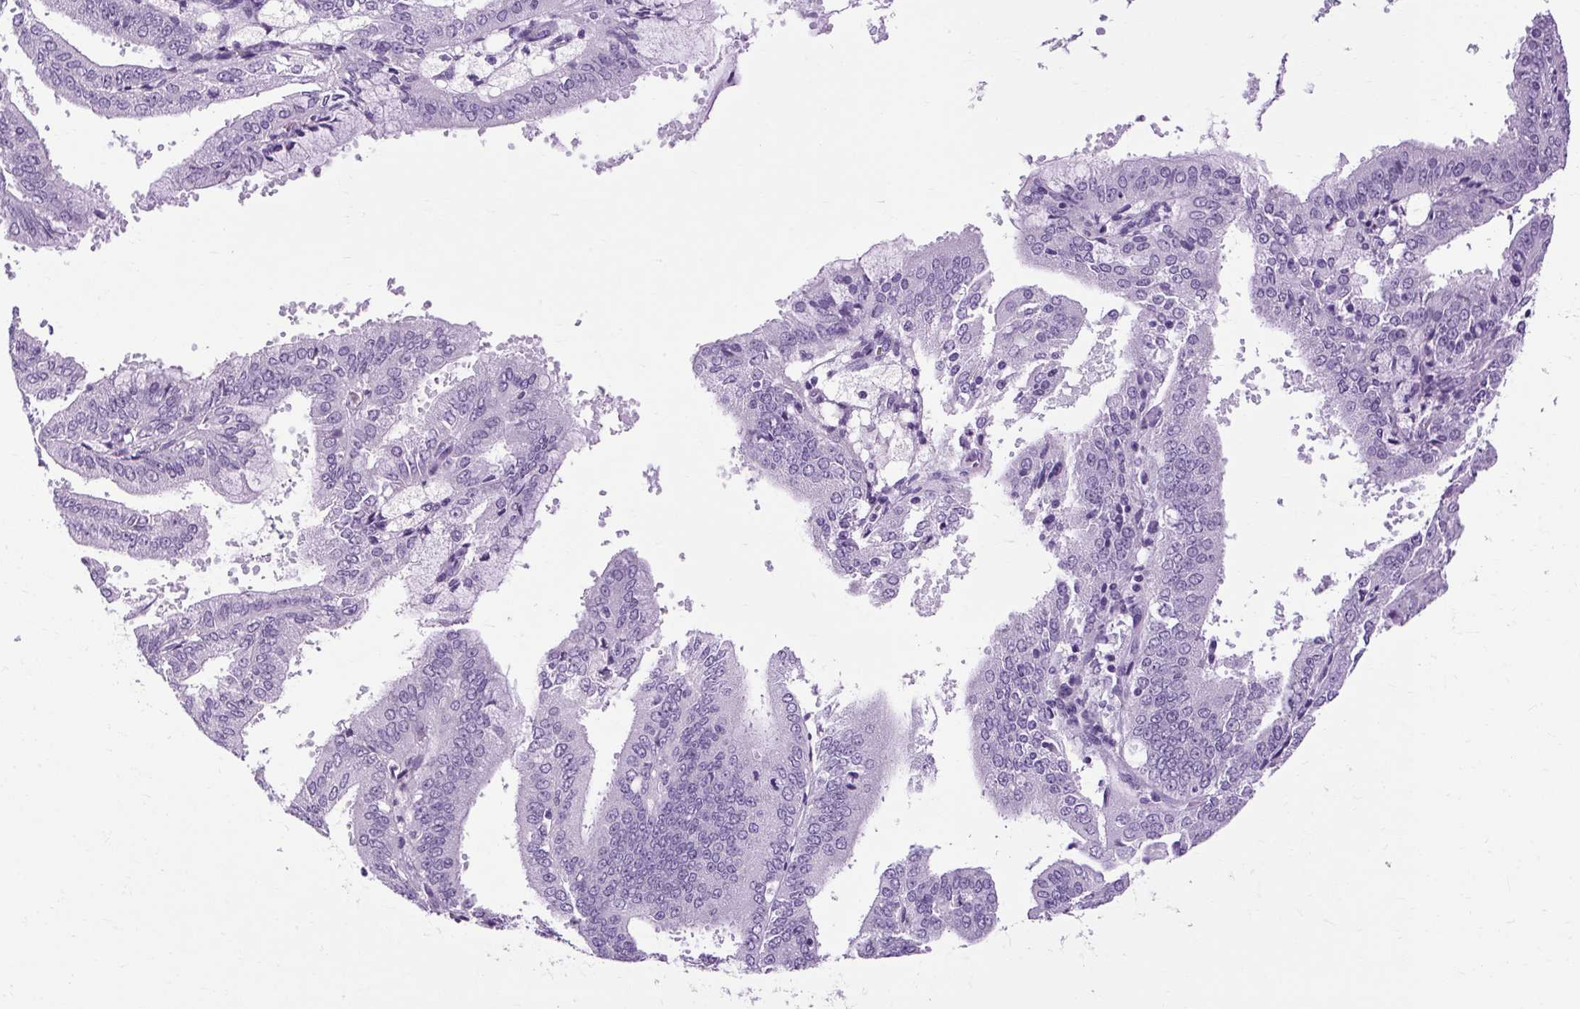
{"staining": {"intensity": "negative", "quantity": "none", "location": "none"}, "tissue": "endometrial cancer", "cell_type": "Tumor cells", "image_type": "cancer", "snomed": [{"axis": "morphology", "description": "Adenocarcinoma, NOS"}, {"axis": "topography", "description": "Endometrium"}], "caption": "The histopathology image shows no significant expression in tumor cells of adenocarcinoma (endometrial).", "gene": "B3GNT4", "patient": {"sex": "female", "age": 63}}